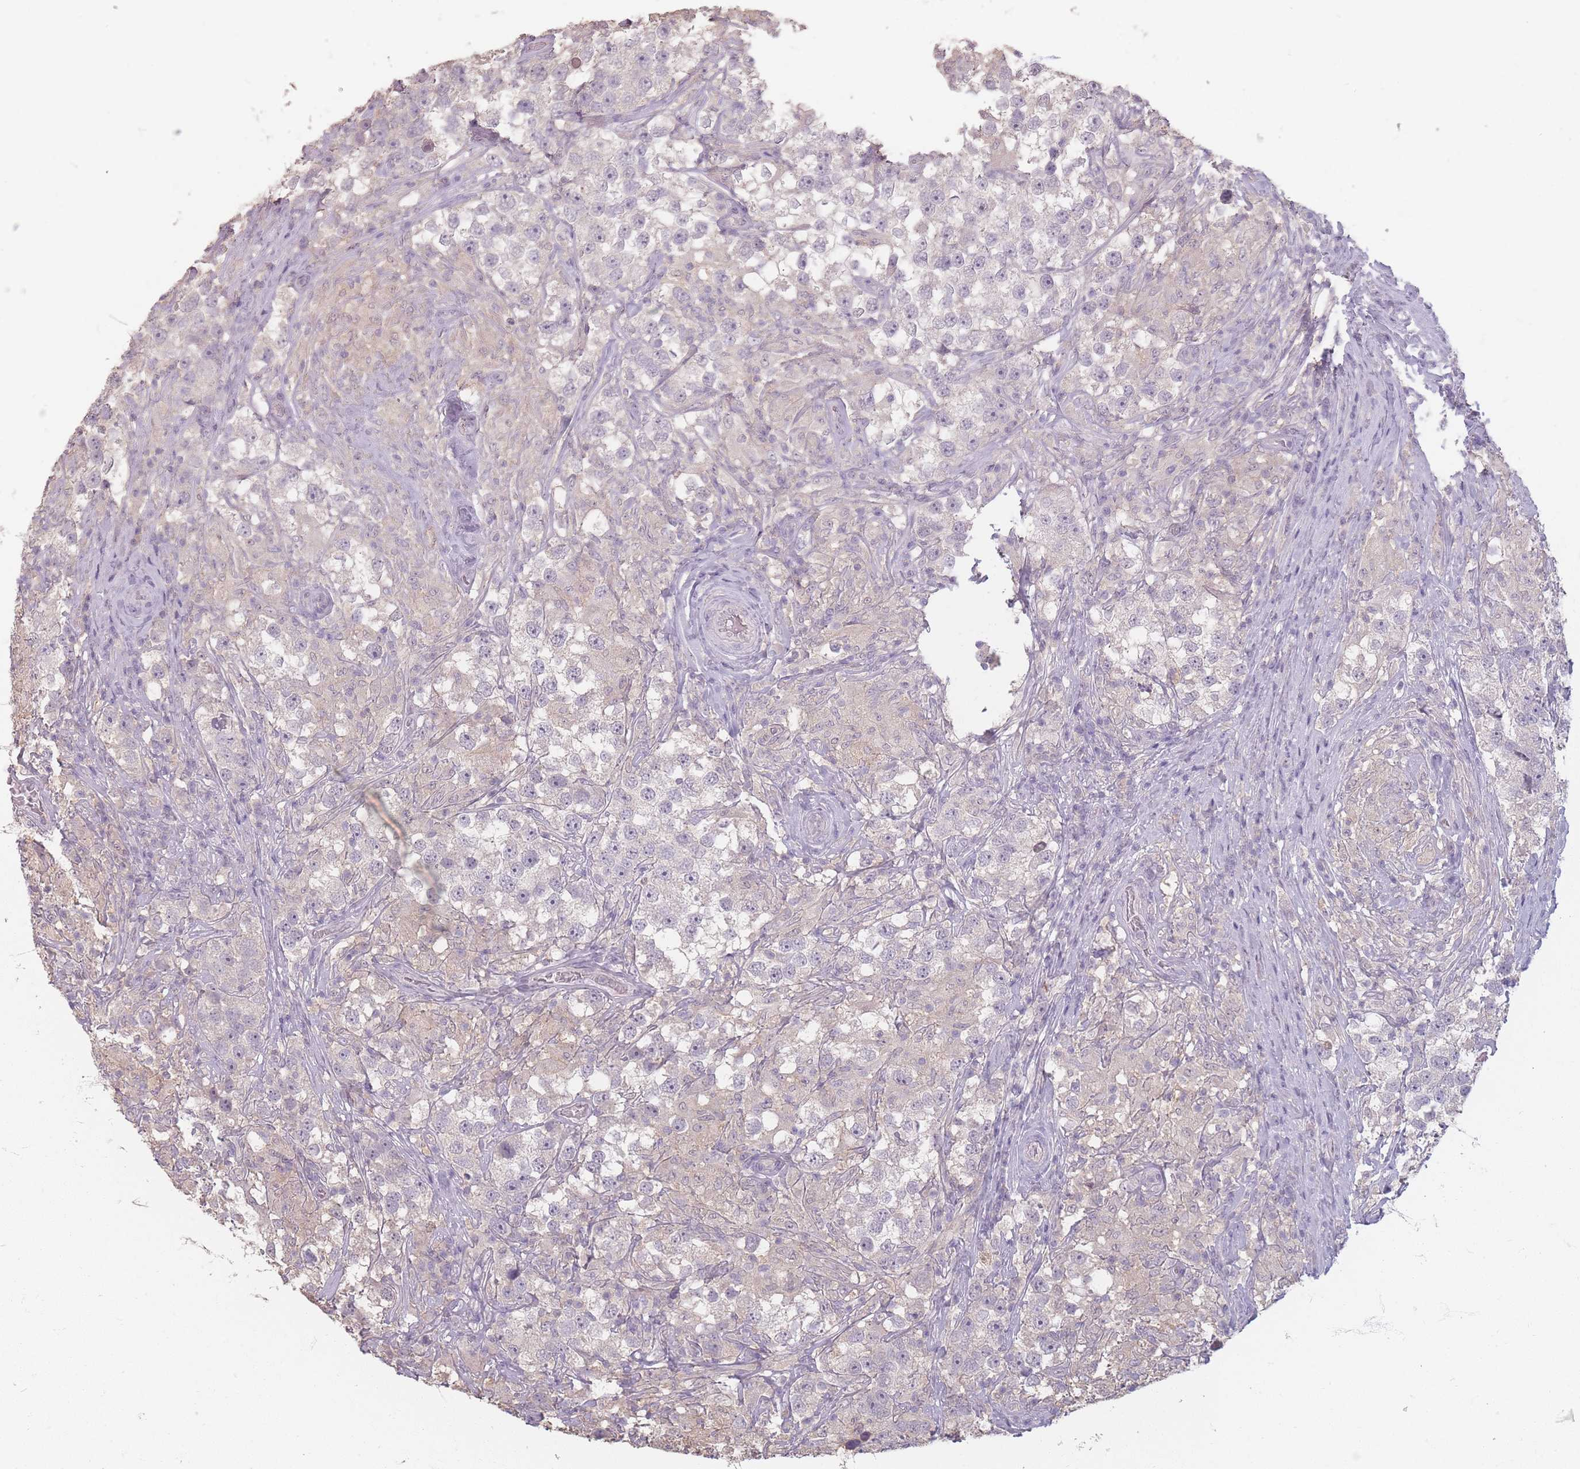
{"staining": {"intensity": "negative", "quantity": "none", "location": "none"}, "tissue": "testis cancer", "cell_type": "Tumor cells", "image_type": "cancer", "snomed": [{"axis": "morphology", "description": "Seminoma, NOS"}, {"axis": "topography", "description": "Testis"}], "caption": "The image shows no significant expression in tumor cells of testis cancer.", "gene": "RFTN1", "patient": {"sex": "male", "age": 46}}